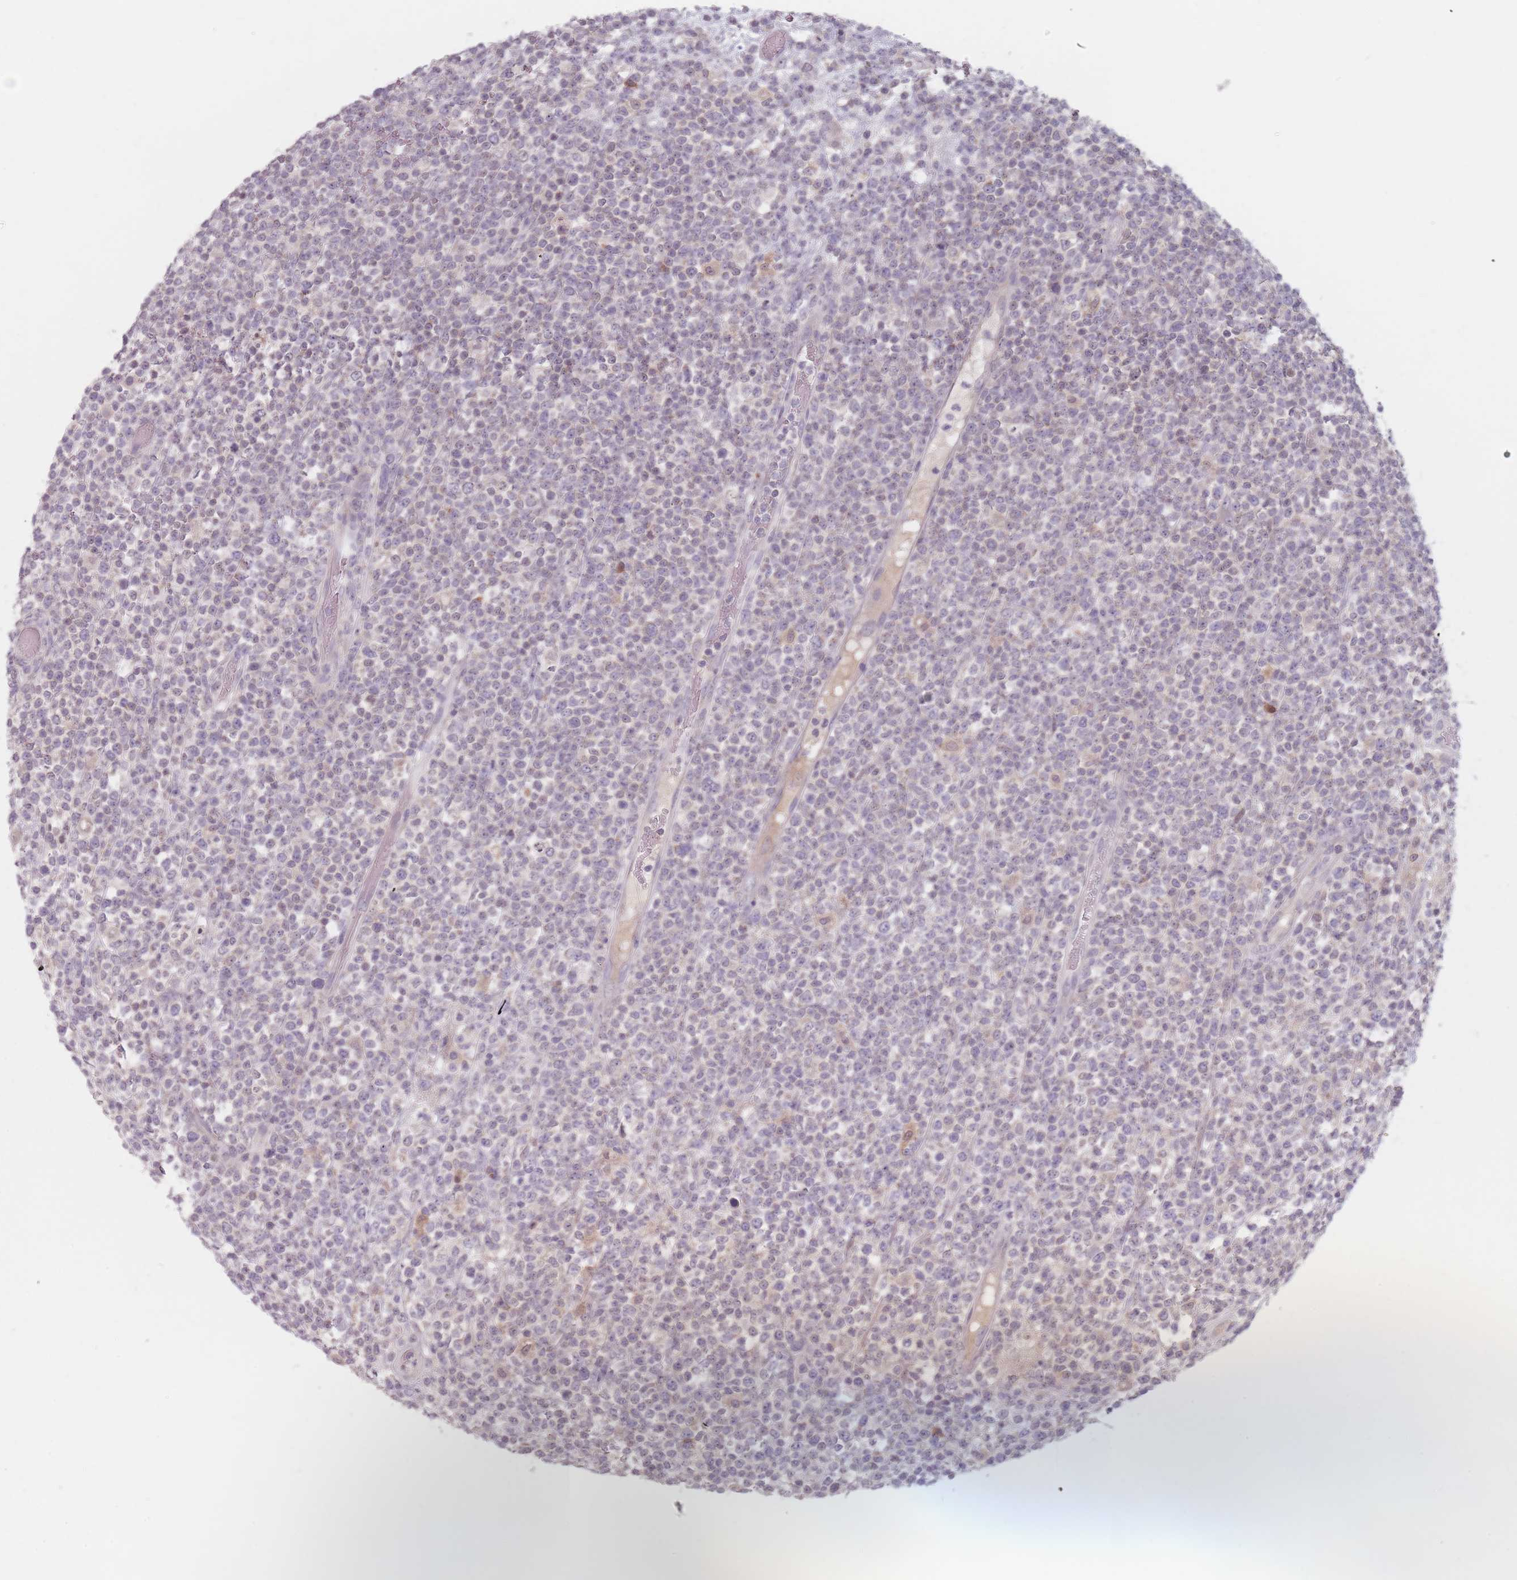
{"staining": {"intensity": "negative", "quantity": "none", "location": "none"}, "tissue": "lymphoma", "cell_type": "Tumor cells", "image_type": "cancer", "snomed": [{"axis": "morphology", "description": "Malignant lymphoma, non-Hodgkin's type, High grade"}, {"axis": "topography", "description": "Colon"}], "caption": "Tumor cells are negative for brown protein staining in malignant lymphoma, non-Hodgkin's type (high-grade). Brightfield microscopy of immunohistochemistry (IHC) stained with DAB (3,3'-diaminobenzidine) (brown) and hematoxylin (blue), captured at high magnification.", "gene": "NAXE", "patient": {"sex": "female", "age": 53}}